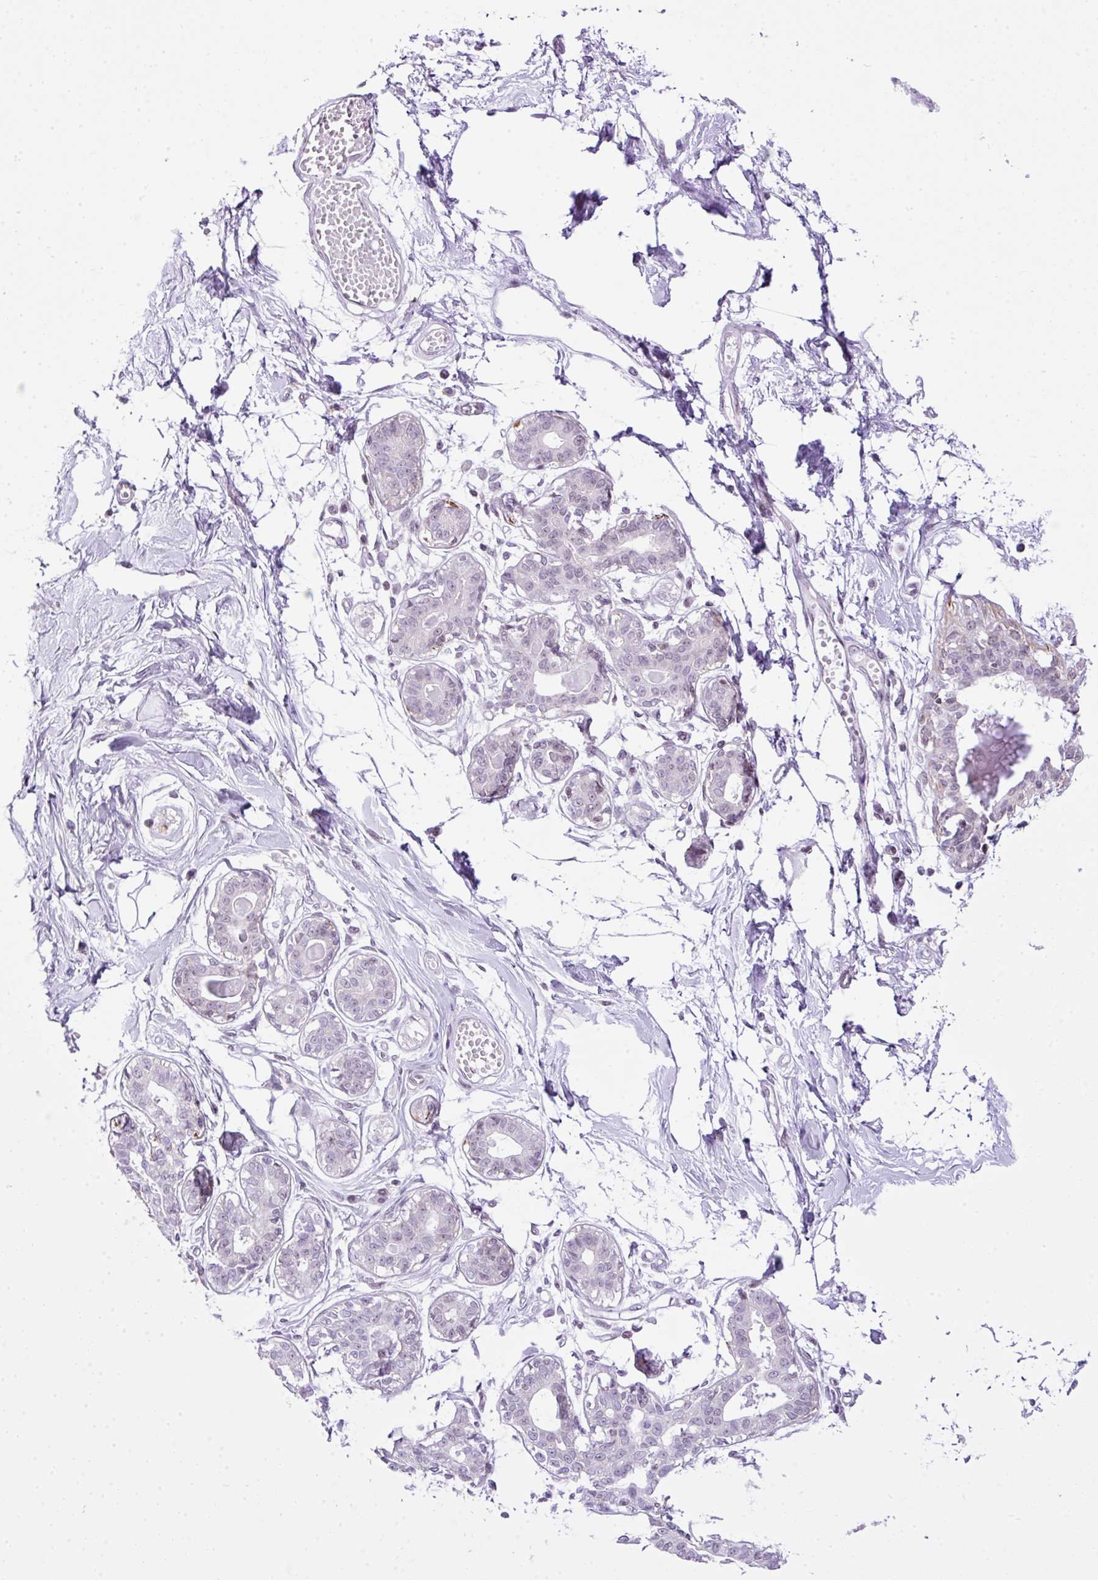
{"staining": {"intensity": "negative", "quantity": "none", "location": "none"}, "tissue": "breast", "cell_type": "Adipocytes", "image_type": "normal", "snomed": [{"axis": "morphology", "description": "Normal tissue, NOS"}, {"axis": "topography", "description": "Breast"}], "caption": "Immunohistochemical staining of benign breast reveals no significant staining in adipocytes.", "gene": "CCDC137", "patient": {"sex": "female", "age": 45}}